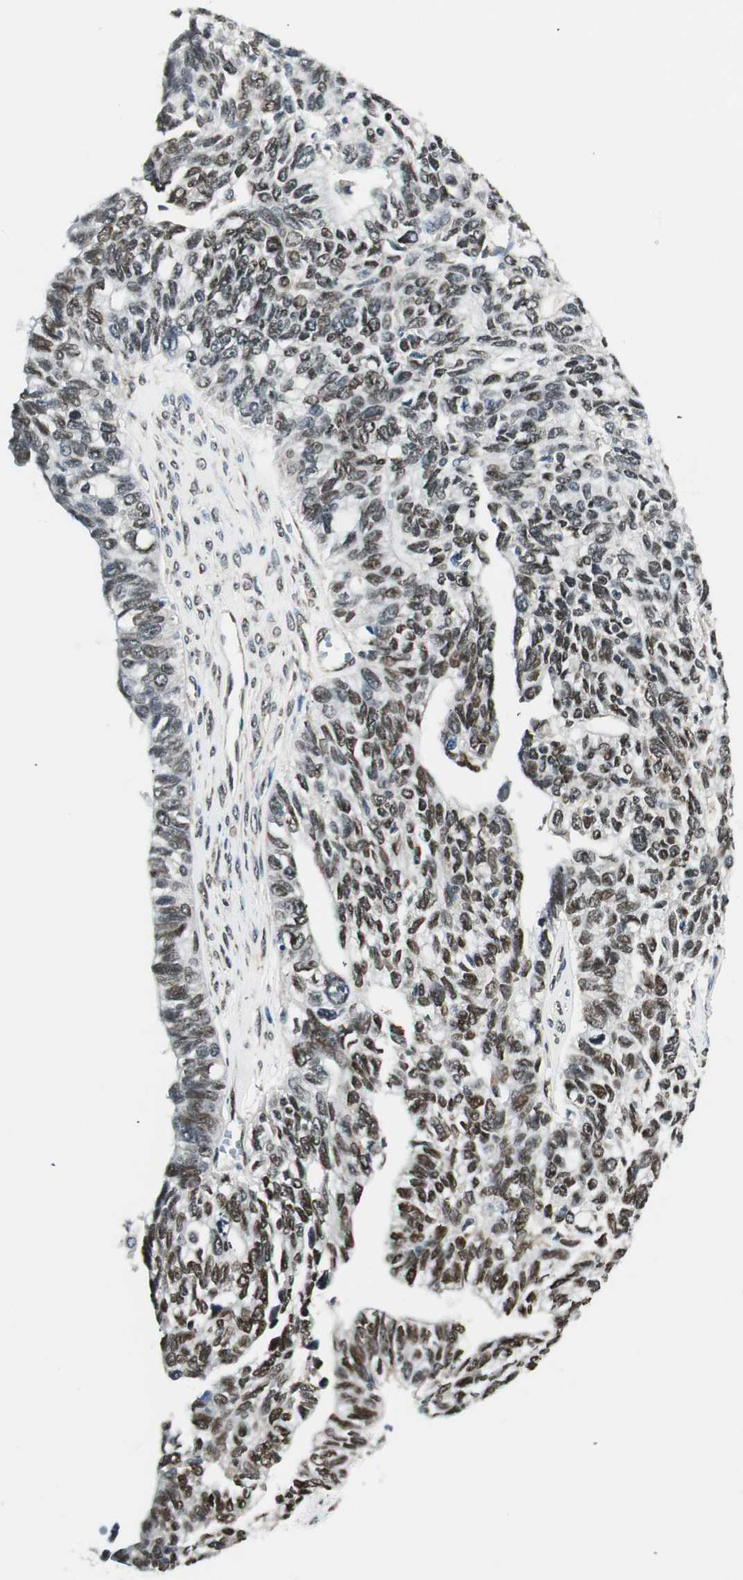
{"staining": {"intensity": "weak", "quantity": "25%-75%", "location": "nuclear"}, "tissue": "ovarian cancer", "cell_type": "Tumor cells", "image_type": "cancer", "snomed": [{"axis": "morphology", "description": "Cystadenocarcinoma, serous, NOS"}, {"axis": "topography", "description": "Ovary"}], "caption": "Immunohistochemical staining of human serous cystadenocarcinoma (ovarian) displays low levels of weak nuclear protein expression in about 25%-75% of tumor cells. The protein of interest is shown in brown color, while the nuclei are stained blue.", "gene": "RING1", "patient": {"sex": "female", "age": 79}}